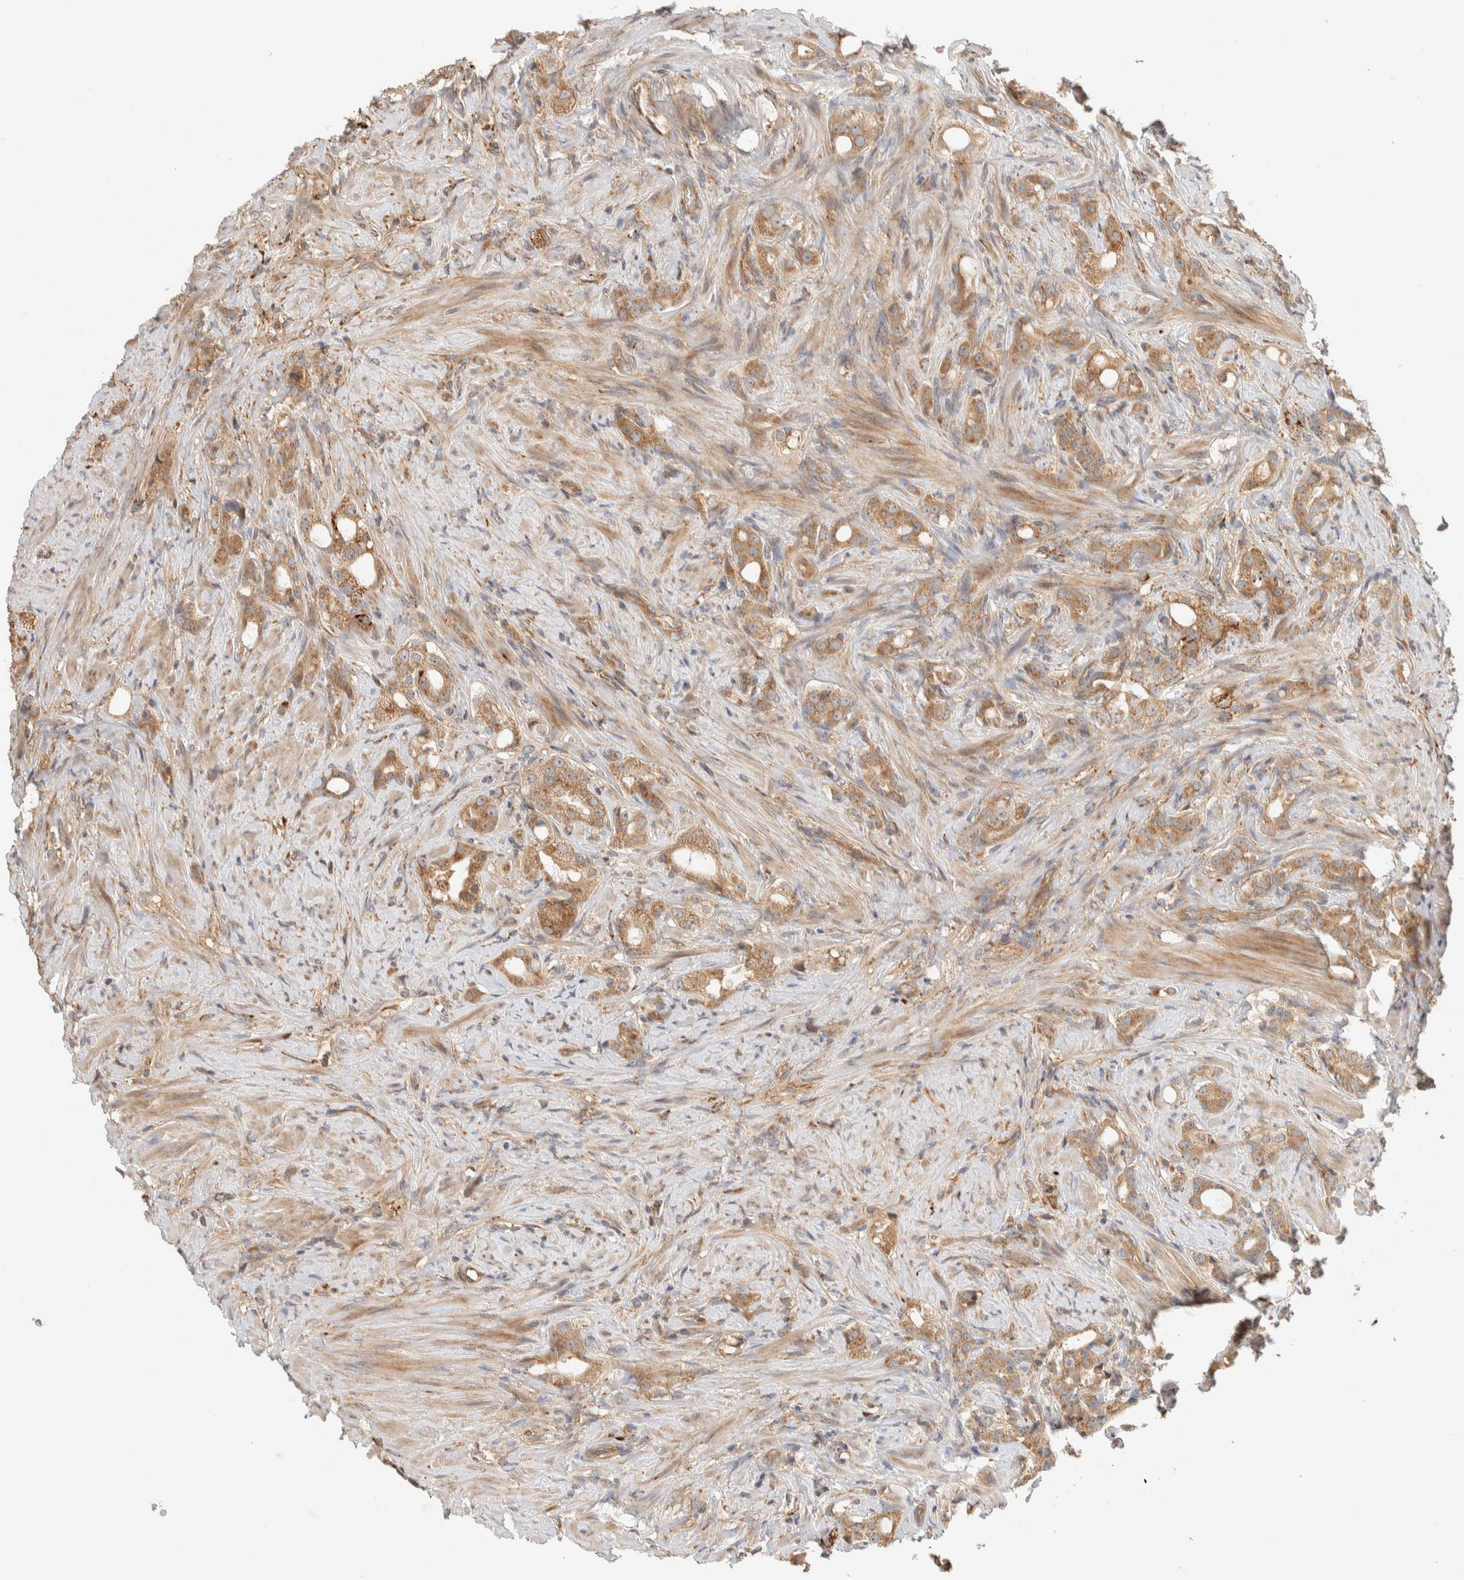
{"staining": {"intensity": "moderate", "quantity": ">75%", "location": "cytoplasmic/membranous"}, "tissue": "prostate cancer", "cell_type": "Tumor cells", "image_type": "cancer", "snomed": [{"axis": "morphology", "description": "Adenocarcinoma, High grade"}, {"axis": "topography", "description": "Prostate"}], "caption": "Immunohistochemical staining of human prostate cancer displays moderate cytoplasmic/membranous protein expression in approximately >75% of tumor cells. The staining was performed using DAB to visualize the protein expression in brown, while the nuclei were stained in blue with hematoxylin (Magnification: 20x).", "gene": "FAM167A", "patient": {"sex": "male", "age": 63}}